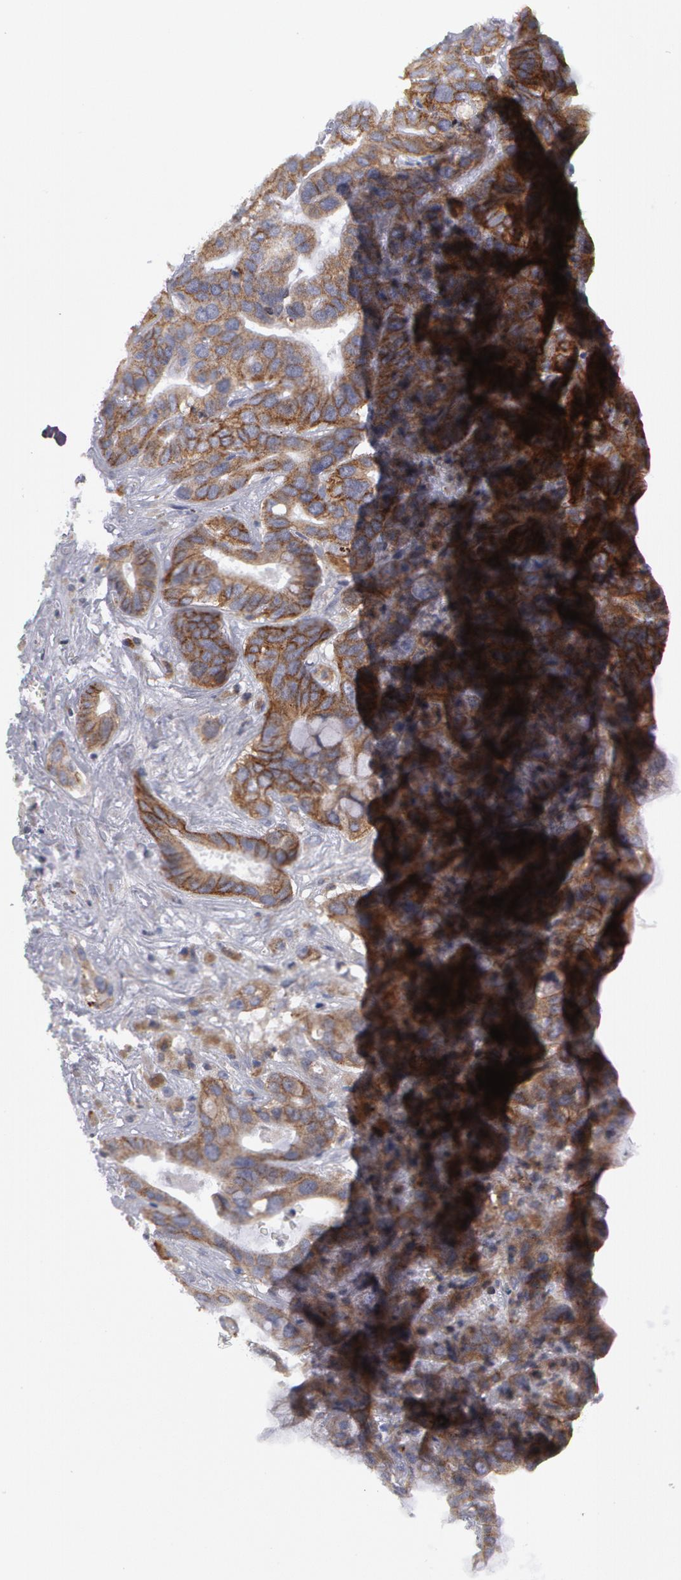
{"staining": {"intensity": "weak", "quantity": ">75%", "location": "cytoplasmic/membranous"}, "tissue": "liver cancer", "cell_type": "Tumor cells", "image_type": "cancer", "snomed": [{"axis": "morphology", "description": "Cholangiocarcinoma"}, {"axis": "topography", "description": "Liver"}], "caption": "Immunohistochemistry micrograph of liver cholangiocarcinoma stained for a protein (brown), which exhibits low levels of weak cytoplasmic/membranous staining in about >75% of tumor cells.", "gene": "ERBB2", "patient": {"sex": "female", "age": 65}}